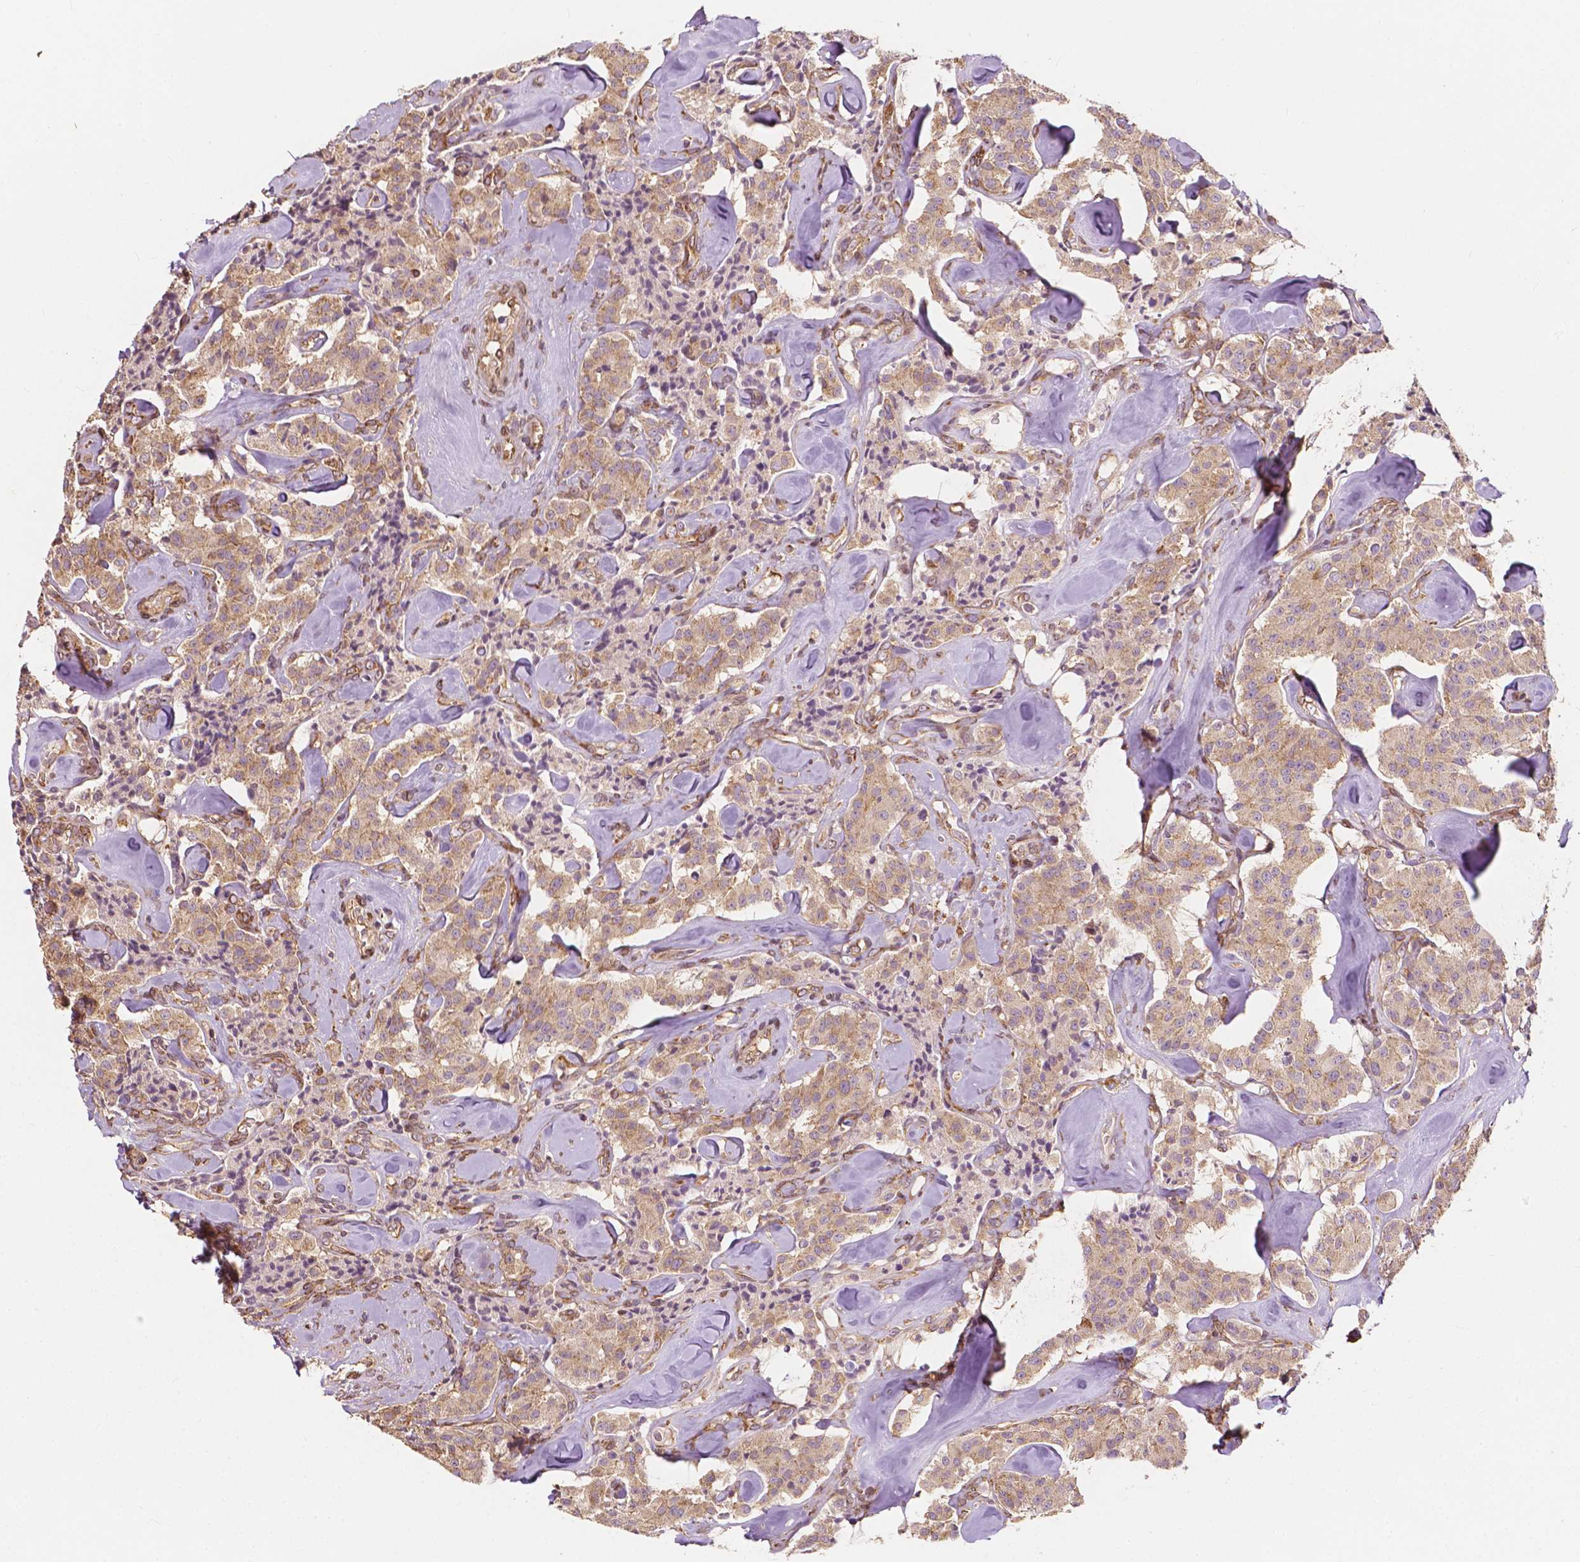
{"staining": {"intensity": "moderate", "quantity": ">75%", "location": "cytoplasmic/membranous"}, "tissue": "carcinoid", "cell_type": "Tumor cells", "image_type": "cancer", "snomed": [{"axis": "morphology", "description": "Carcinoid, malignant, NOS"}, {"axis": "topography", "description": "Pancreas"}], "caption": "IHC image of human malignant carcinoid stained for a protein (brown), which shows medium levels of moderate cytoplasmic/membranous expression in approximately >75% of tumor cells.", "gene": "G3BP1", "patient": {"sex": "male", "age": 41}}